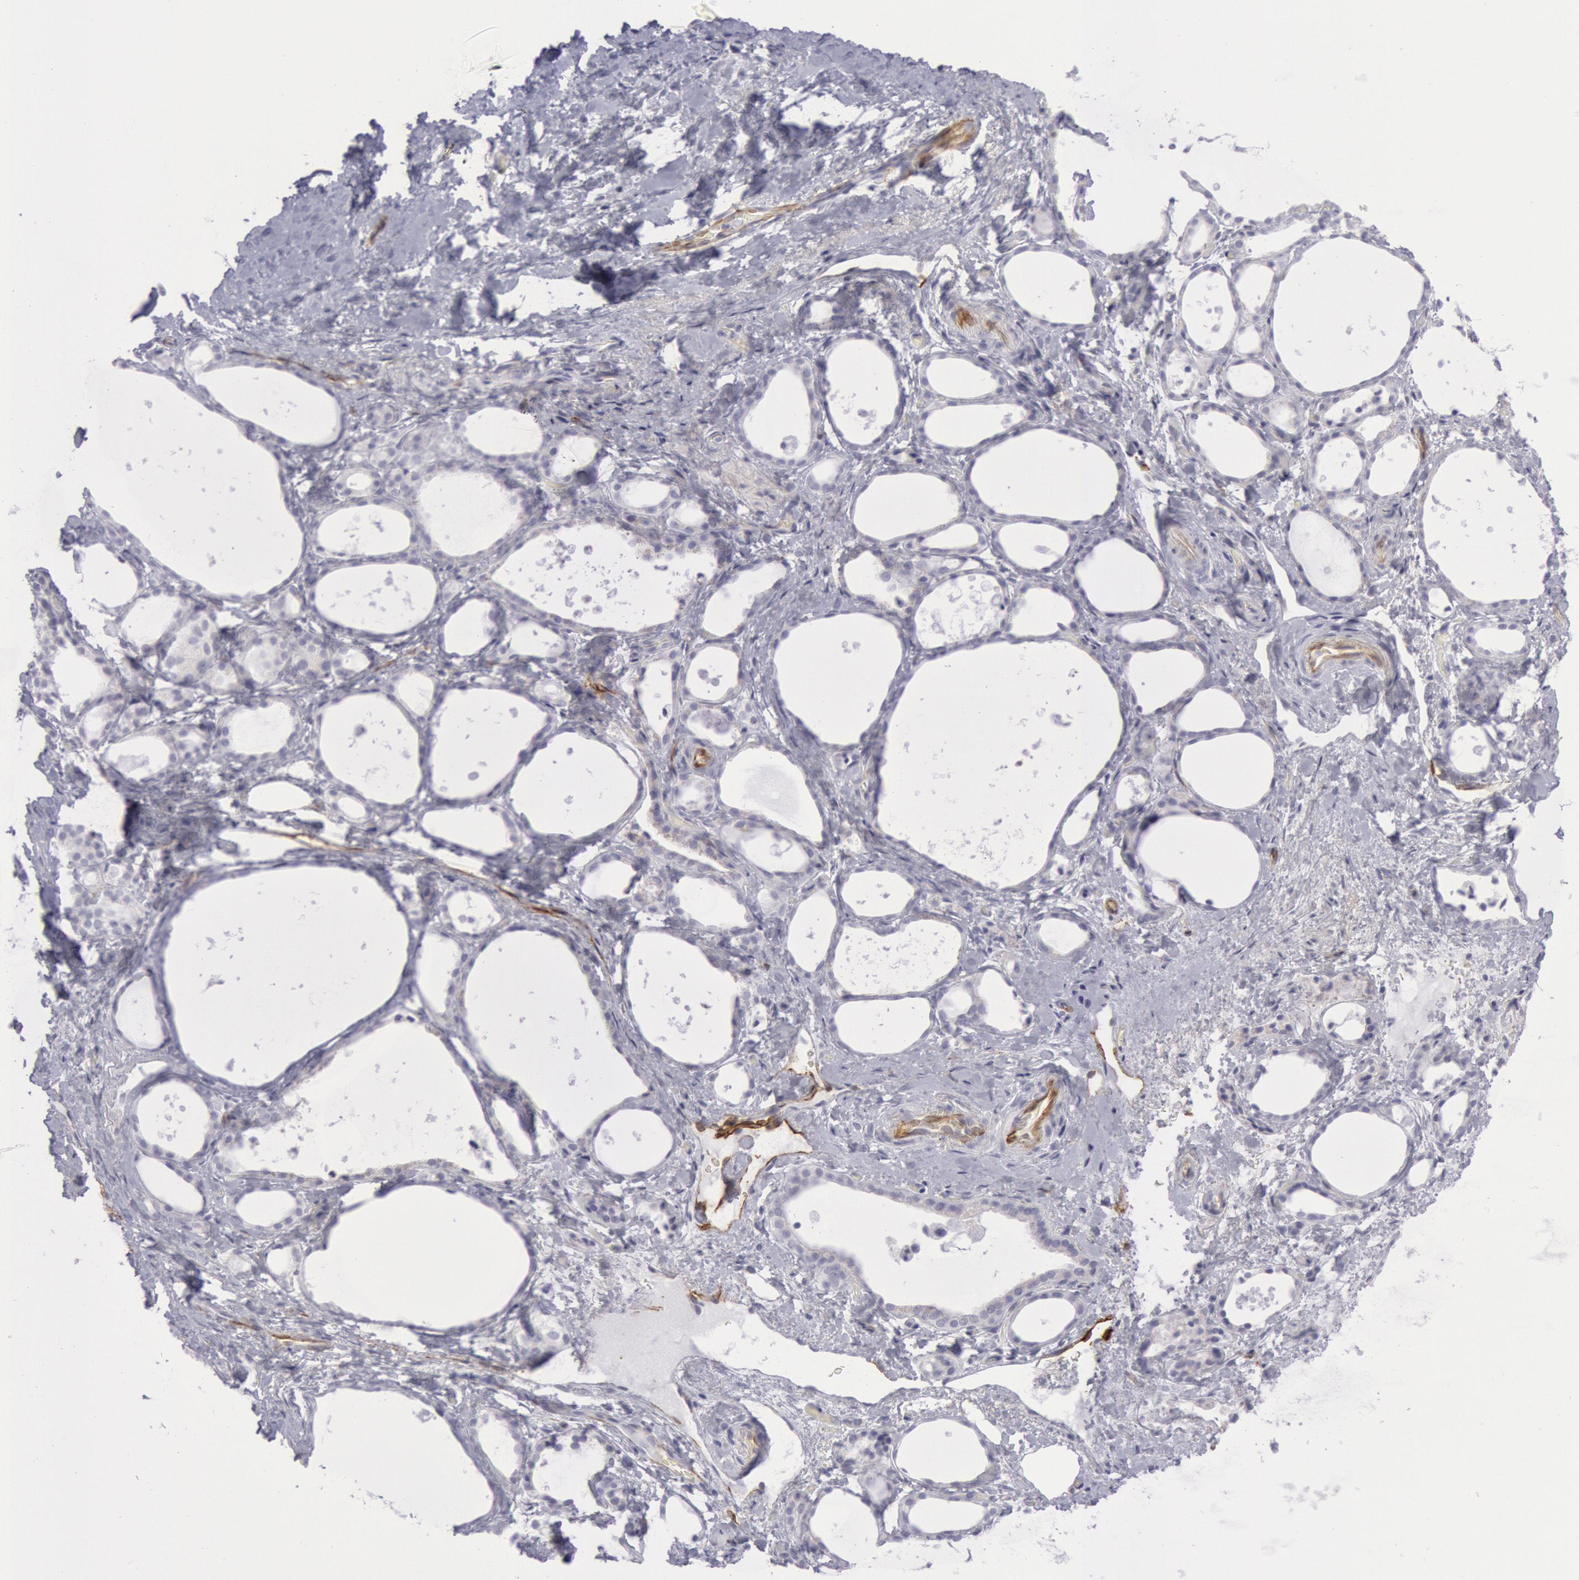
{"staining": {"intensity": "negative", "quantity": "none", "location": "none"}, "tissue": "thyroid gland", "cell_type": "Glandular cells", "image_type": "normal", "snomed": [{"axis": "morphology", "description": "Normal tissue, NOS"}, {"axis": "topography", "description": "Thyroid gland"}], "caption": "A high-resolution micrograph shows IHC staining of normal thyroid gland, which shows no significant staining in glandular cells.", "gene": "CDH13", "patient": {"sex": "female", "age": 75}}